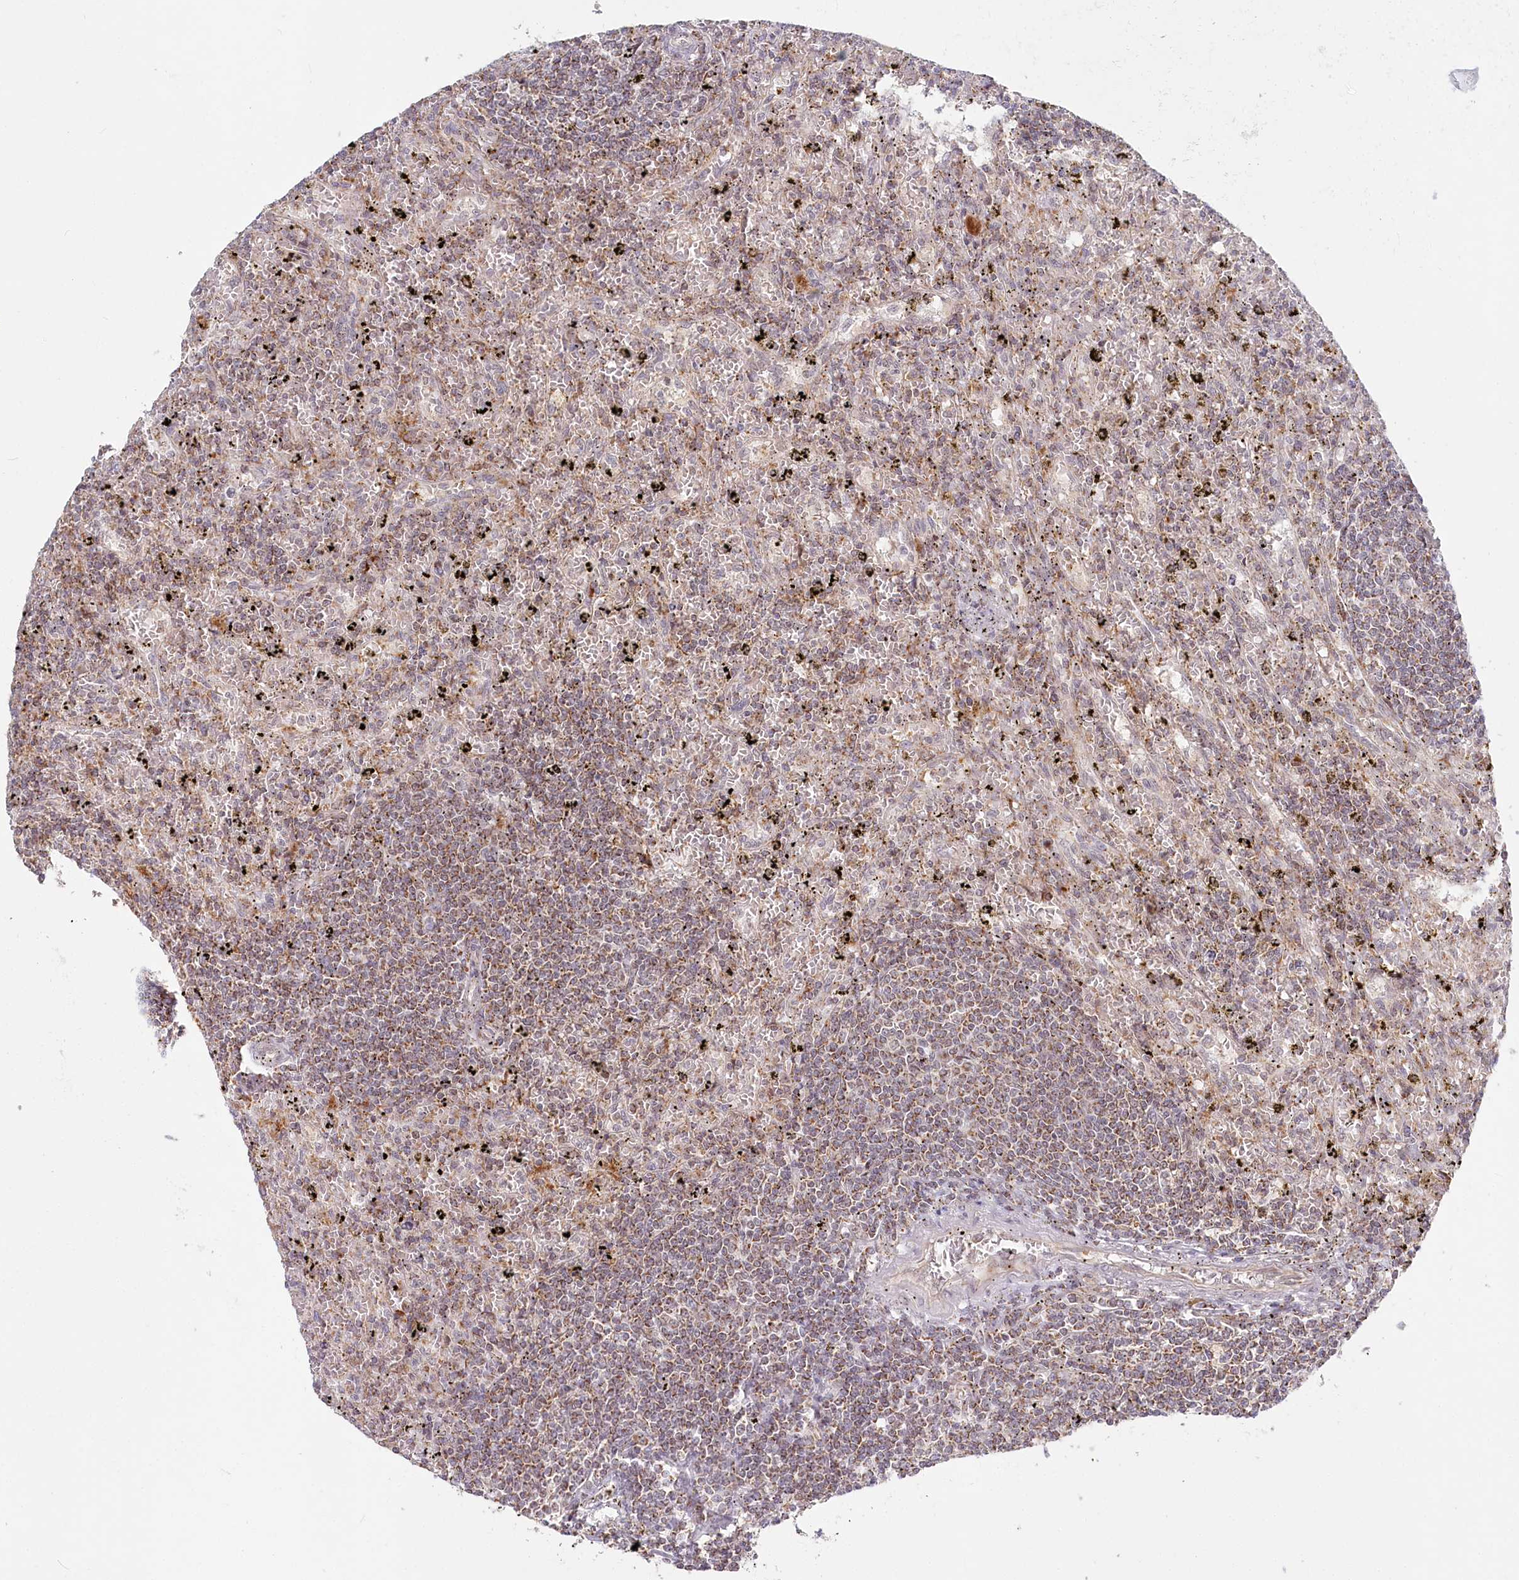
{"staining": {"intensity": "weak", "quantity": "25%-75%", "location": "cytoplasmic/membranous"}, "tissue": "lymphoma", "cell_type": "Tumor cells", "image_type": "cancer", "snomed": [{"axis": "morphology", "description": "Malignant lymphoma, non-Hodgkin's type, Low grade"}, {"axis": "topography", "description": "Spleen"}], "caption": "IHC (DAB (3,3'-diaminobenzidine)) staining of human lymphoma shows weak cytoplasmic/membranous protein staining in approximately 25%-75% of tumor cells.", "gene": "RTN4IP1", "patient": {"sex": "male", "age": 76}}